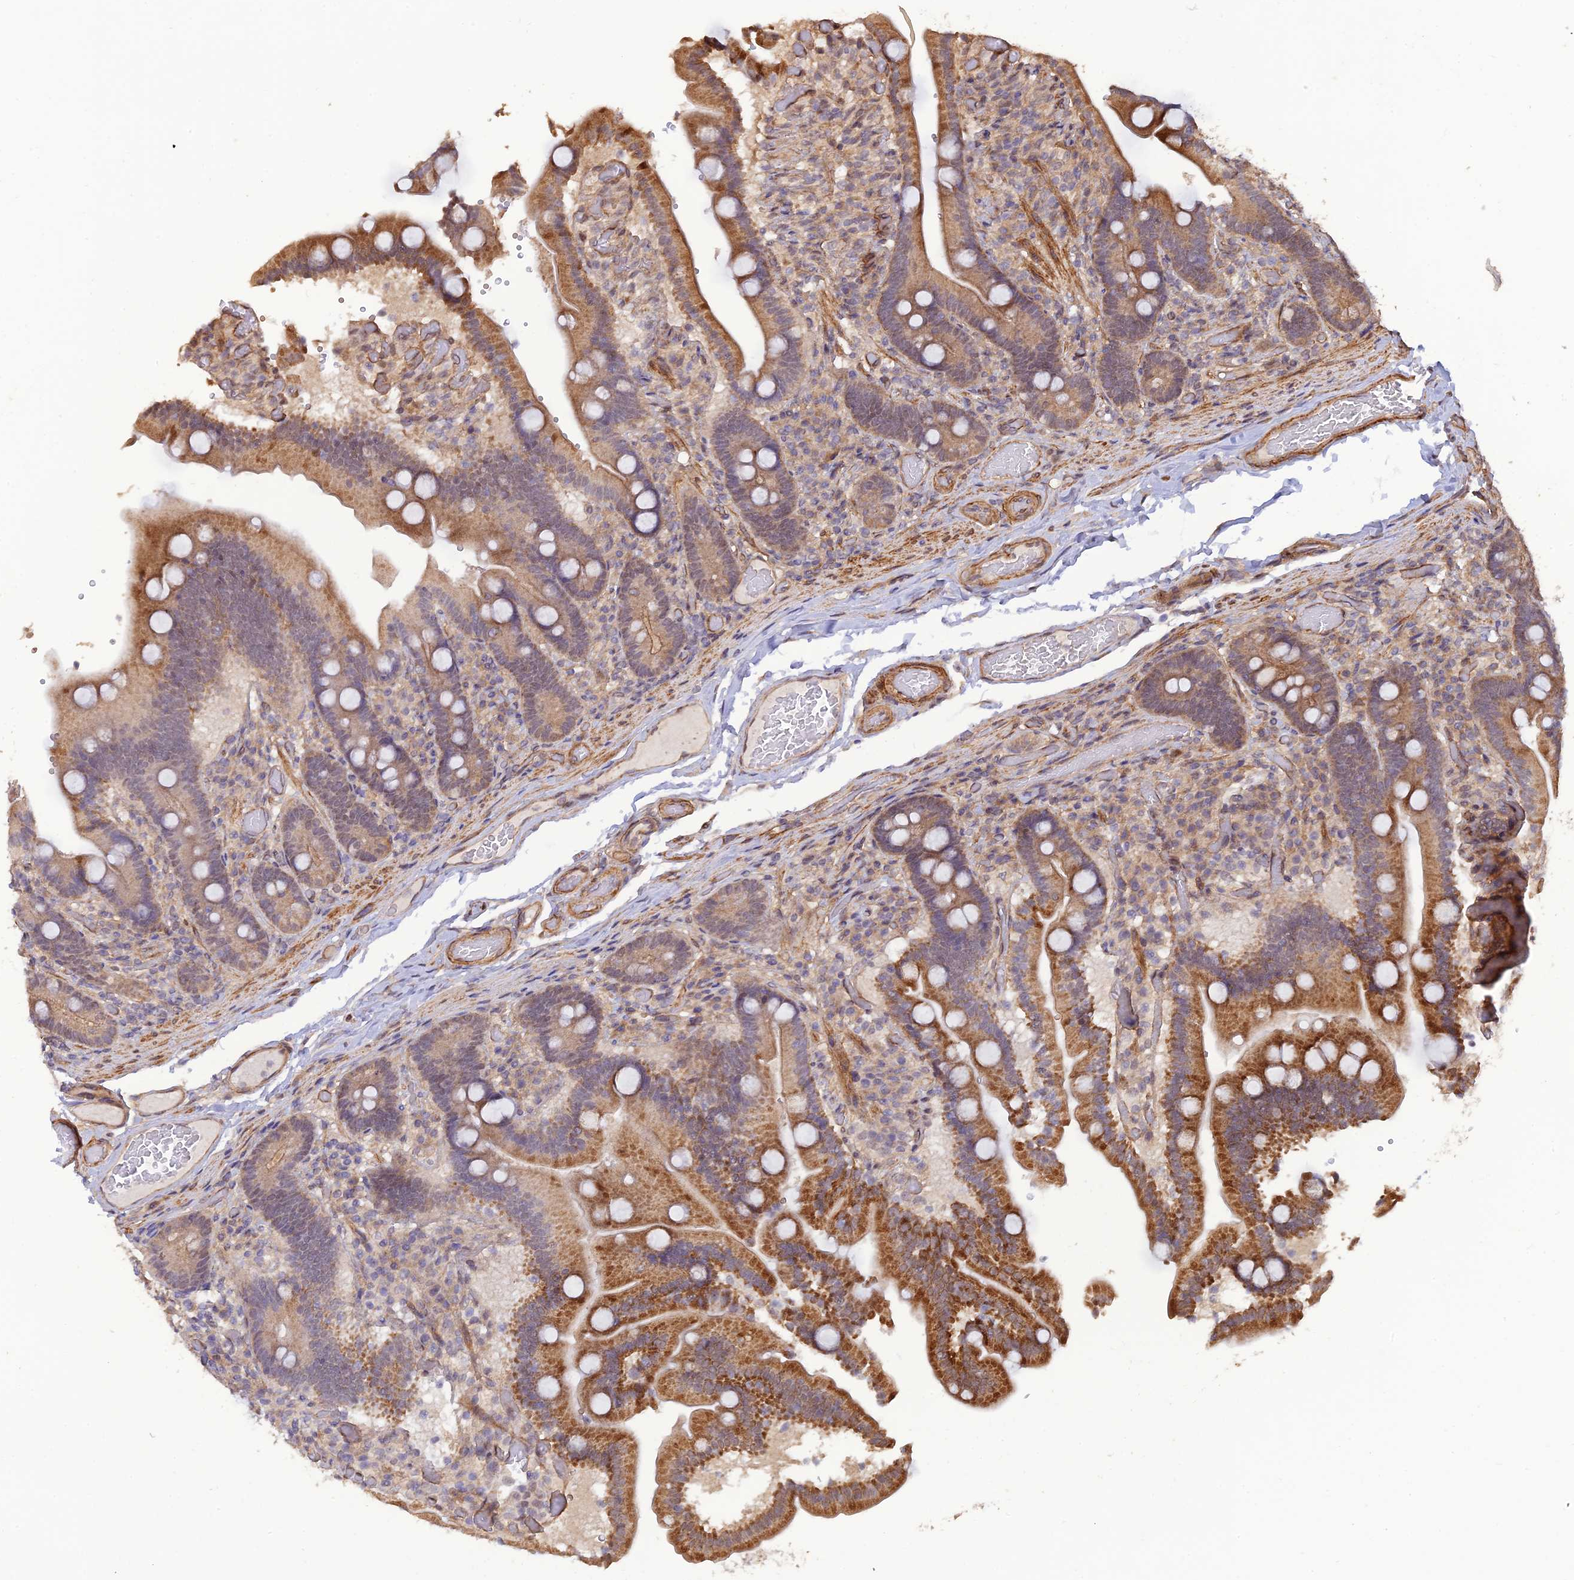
{"staining": {"intensity": "strong", "quantity": "25%-75%", "location": "cytoplasmic/membranous"}, "tissue": "duodenum", "cell_type": "Glandular cells", "image_type": "normal", "snomed": [{"axis": "morphology", "description": "Normal tissue, NOS"}, {"axis": "topography", "description": "Duodenum"}], "caption": "High-power microscopy captured an IHC histopathology image of unremarkable duodenum, revealing strong cytoplasmic/membranous positivity in about 25%-75% of glandular cells. Using DAB (brown) and hematoxylin (blue) stains, captured at high magnification using brightfield microscopy.", "gene": "PAGR1", "patient": {"sex": "female", "age": 62}}